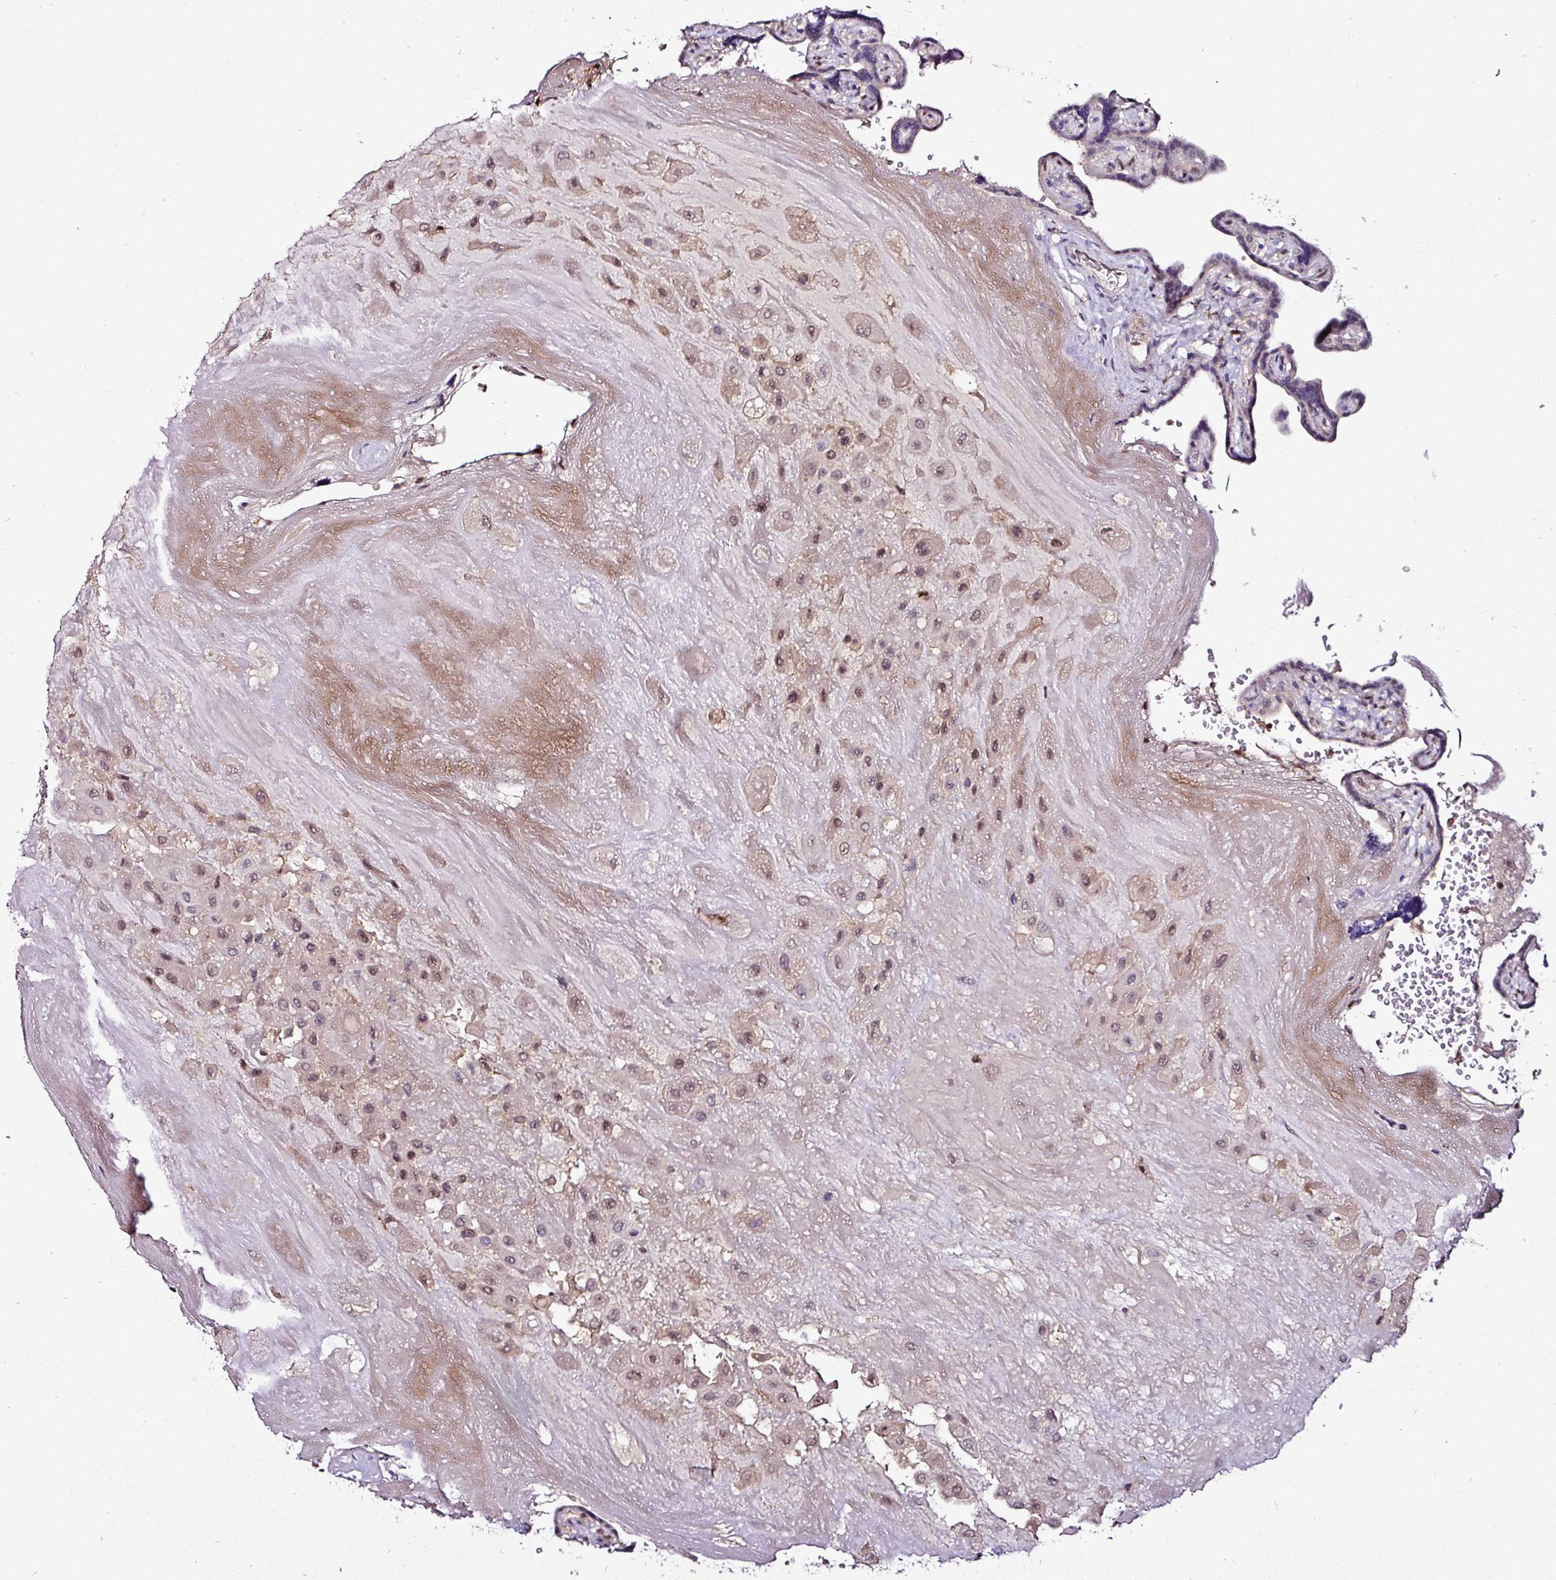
{"staining": {"intensity": "weak", "quantity": "25%-75%", "location": "nuclear"}, "tissue": "placenta", "cell_type": "Decidual cells", "image_type": "normal", "snomed": [{"axis": "morphology", "description": "Normal tissue, NOS"}, {"axis": "topography", "description": "Placenta"}], "caption": "High-magnification brightfield microscopy of normal placenta stained with DAB (brown) and counterstained with hematoxylin (blue). decidual cells exhibit weak nuclear positivity is identified in approximately25%-75% of cells. Nuclei are stained in blue.", "gene": "KLF16", "patient": {"sex": "female", "age": 32}}